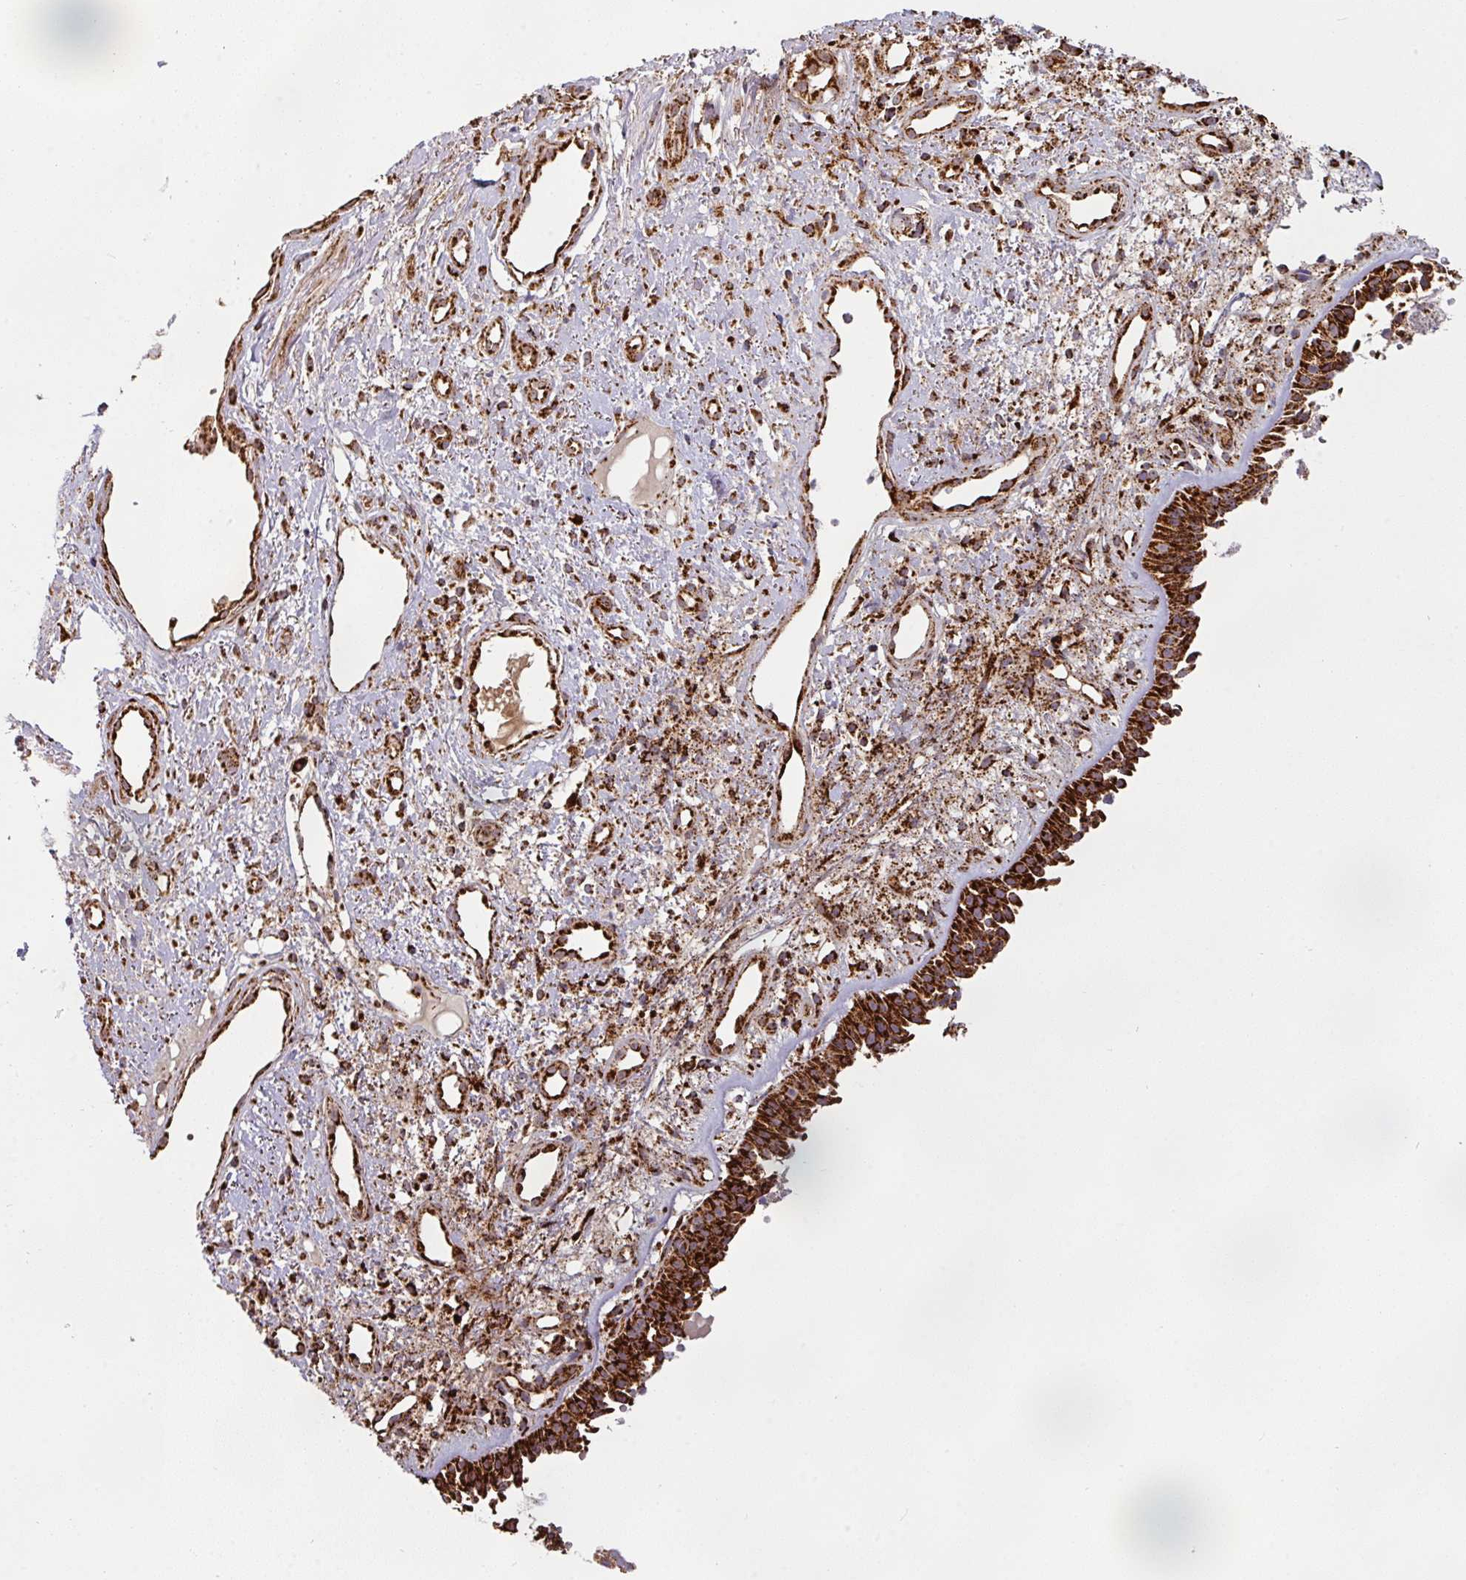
{"staining": {"intensity": "strong", "quantity": ">75%", "location": "cytoplasmic/membranous"}, "tissue": "nasopharynx", "cell_type": "Respiratory epithelial cells", "image_type": "normal", "snomed": [{"axis": "morphology", "description": "Normal tissue, NOS"}, {"axis": "topography", "description": "Cartilage tissue"}, {"axis": "topography", "description": "Nasopharynx"}, {"axis": "topography", "description": "Thyroid gland"}], "caption": "This histopathology image demonstrates IHC staining of normal human nasopharynx, with high strong cytoplasmic/membranous positivity in approximately >75% of respiratory epithelial cells.", "gene": "TRAP1", "patient": {"sex": "male", "age": 63}}